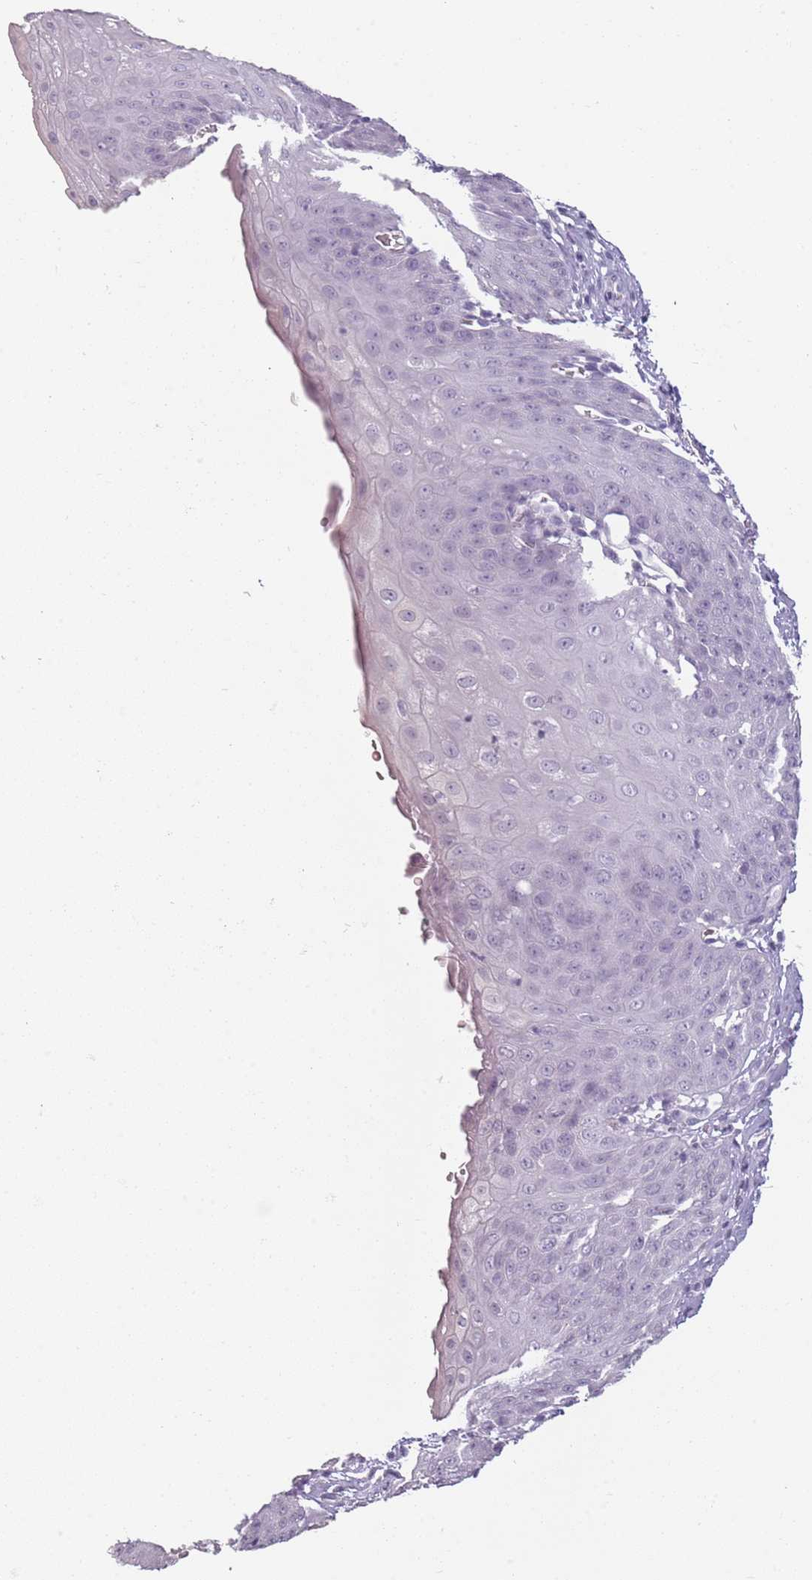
{"staining": {"intensity": "negative", "quantity": "none", "location": "none"}, "tissue": "esophagus", "cell_type": "Squamous epithelial cells", "image_type": "normal", "snomed": [{"axis": "morphology", "description": "Normal tissue, NOS"}, {"axis": "topography", "description": "Esophagus"}], "caption": "Immunohistochemical staining of normal human esophagus exhibits no significant positivity in squamous epithelial cells. Brightfield microscopy of immunohistochemistry (IHC) stained with DAB (brown) and hematoxylin (blue), captured at high magnification.", "gene": "PIEZO1", "patient": {"sex": "male", "age": 71}}